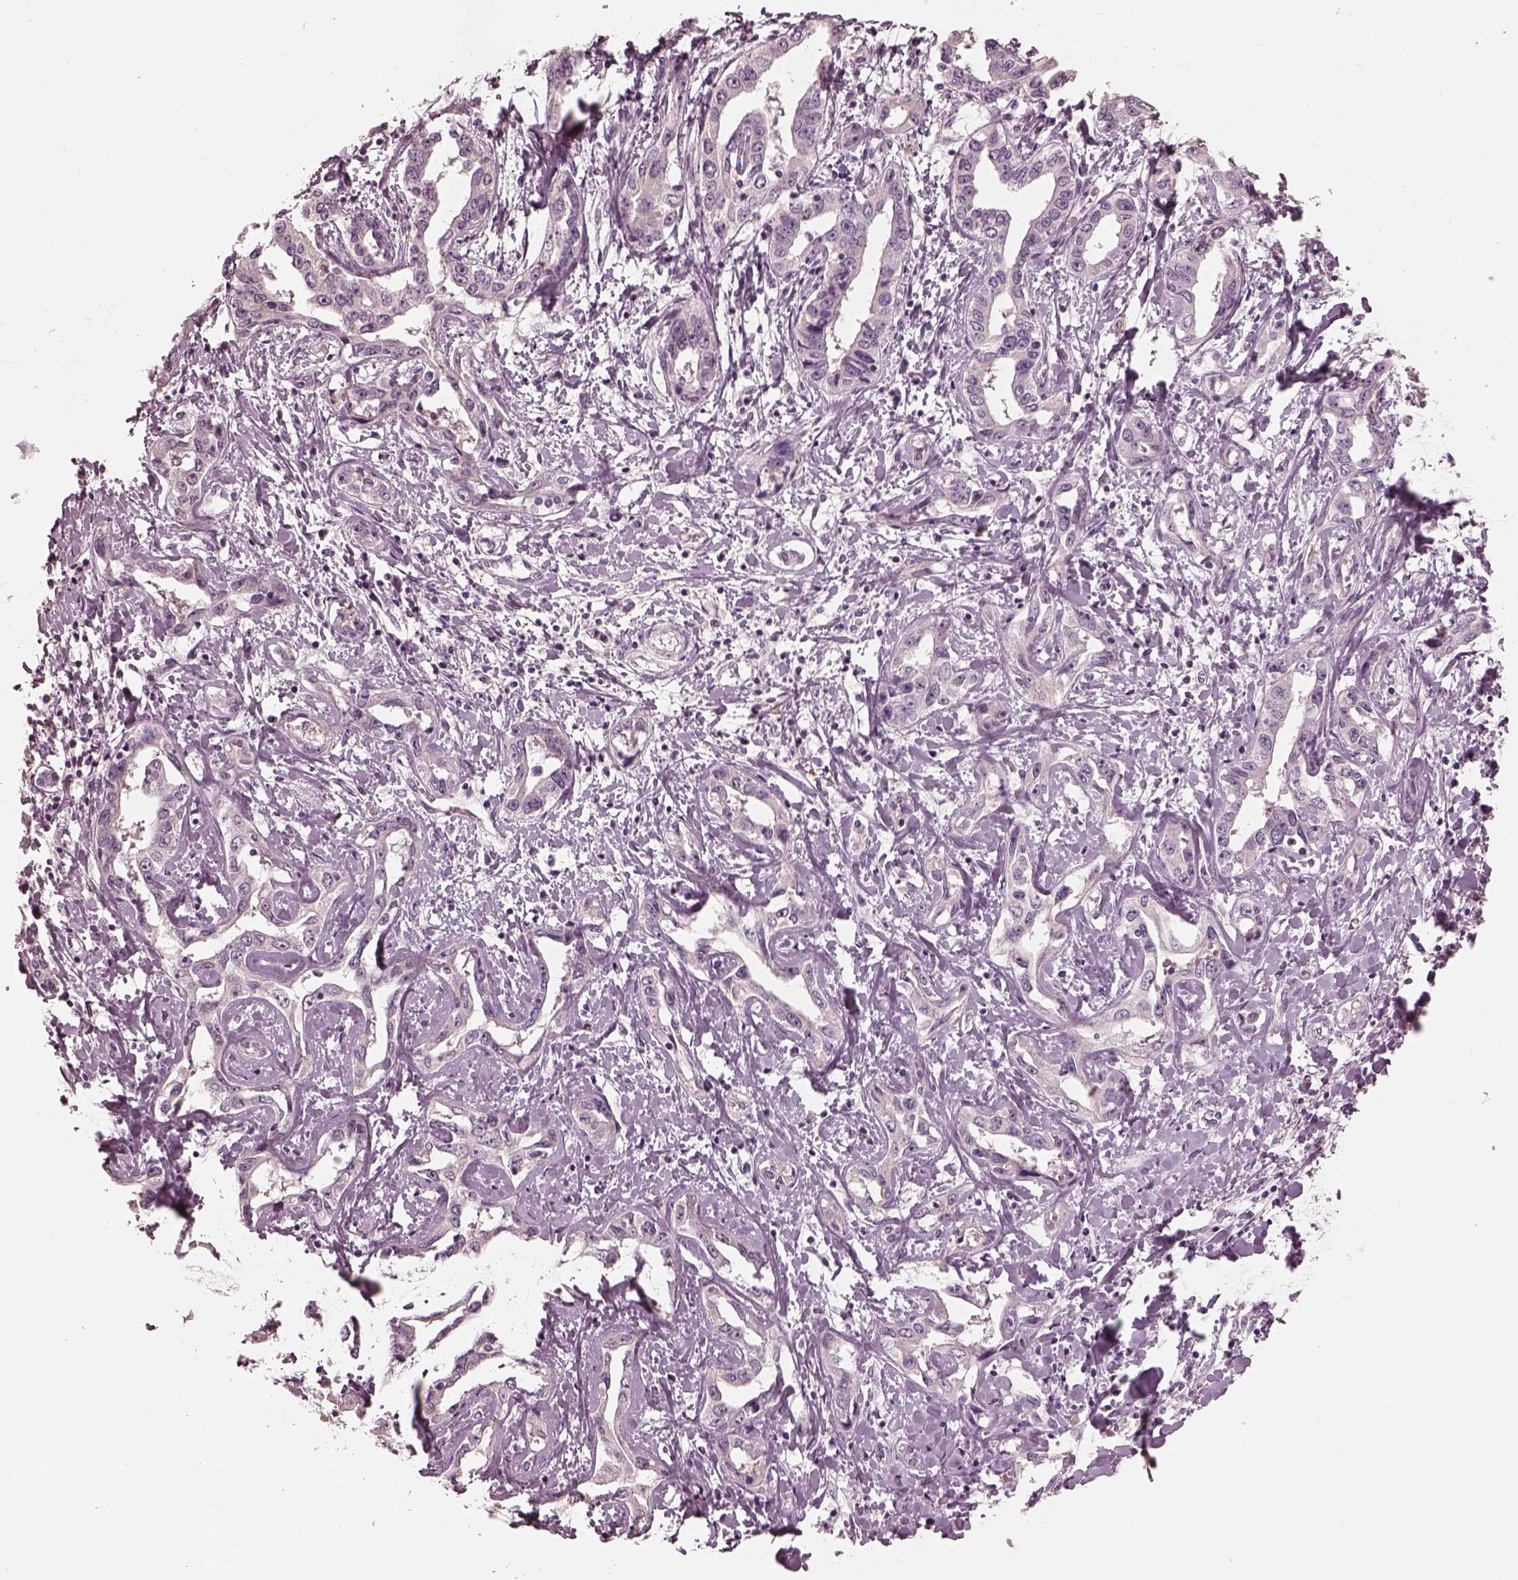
{"staining": {"intensity": "negative", "quantity": "none", "location": "none"}, "tissue": "liver cancer", "cell_type": "Tumor cells", "image_type": "cancer", "snomed": [{"axis": "morphology", "description": "Cholangiocarcinoma"}, {"axis": "topography", "description": "Liver"}], "caption": "This is an immunohistochemistry (IHC) micrograph of human cholangiocarcinoma (liver). There is no positivity in tumor cells.", "gene": "MIA", "patient": {"sex": "male", "age": 59}}